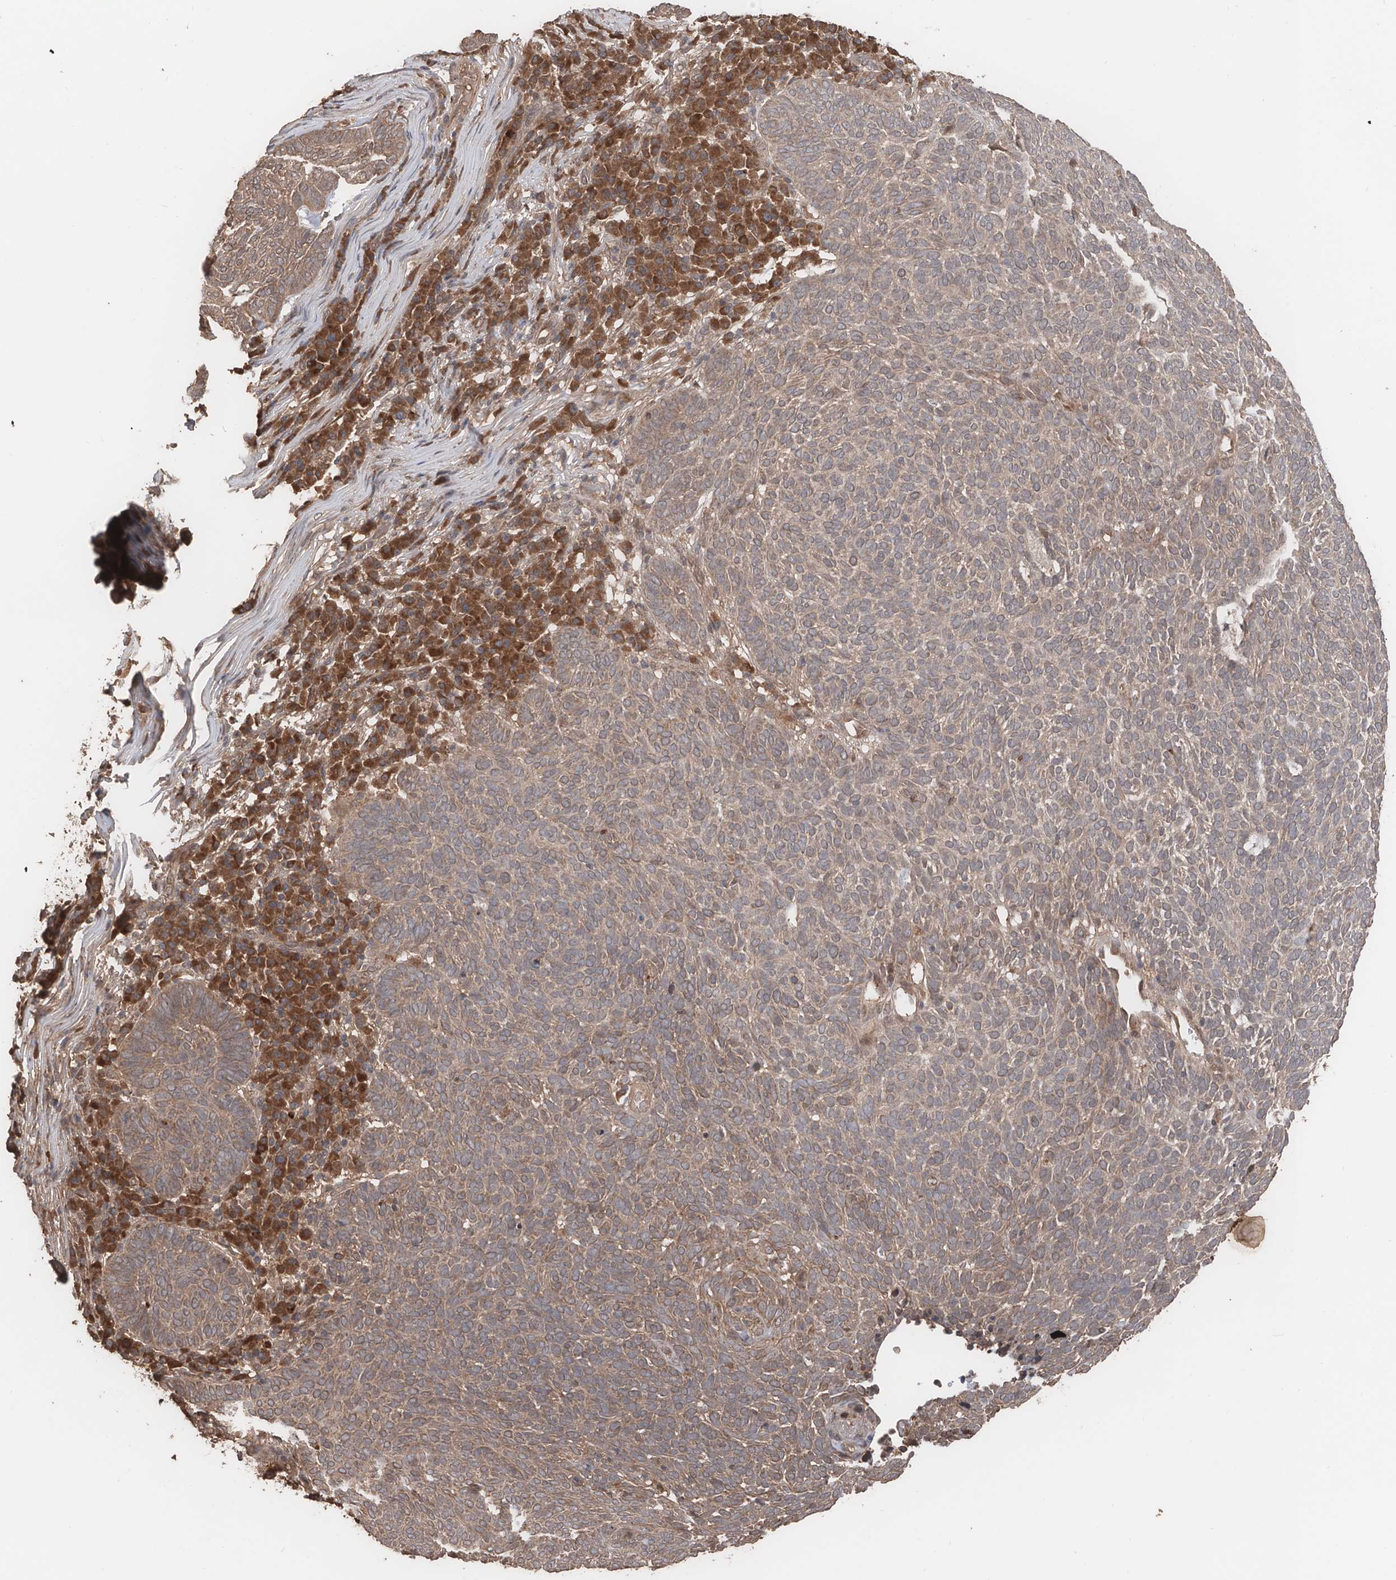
{"staining": {"intensity": "weak", "quantity": "25%-75%", "location": "cytoplasmic/membranous"}, "tissue": "skin cancer", "cell_type": "Tumor cells", "image_type": "cancer", "snomed": [{"axis": "morphology", "description": "Squamous cell carcinoma, NOS"}, {"axis": "topography", "description": "Skin"}], "caption": "A brown stain shows weak cytoplasmic/membranous staining of a protein in human squamous cell carcinoma (skin) tumor cells.", "gene": "FAM135A", "patient": {"sex": "female", "age": 90}}